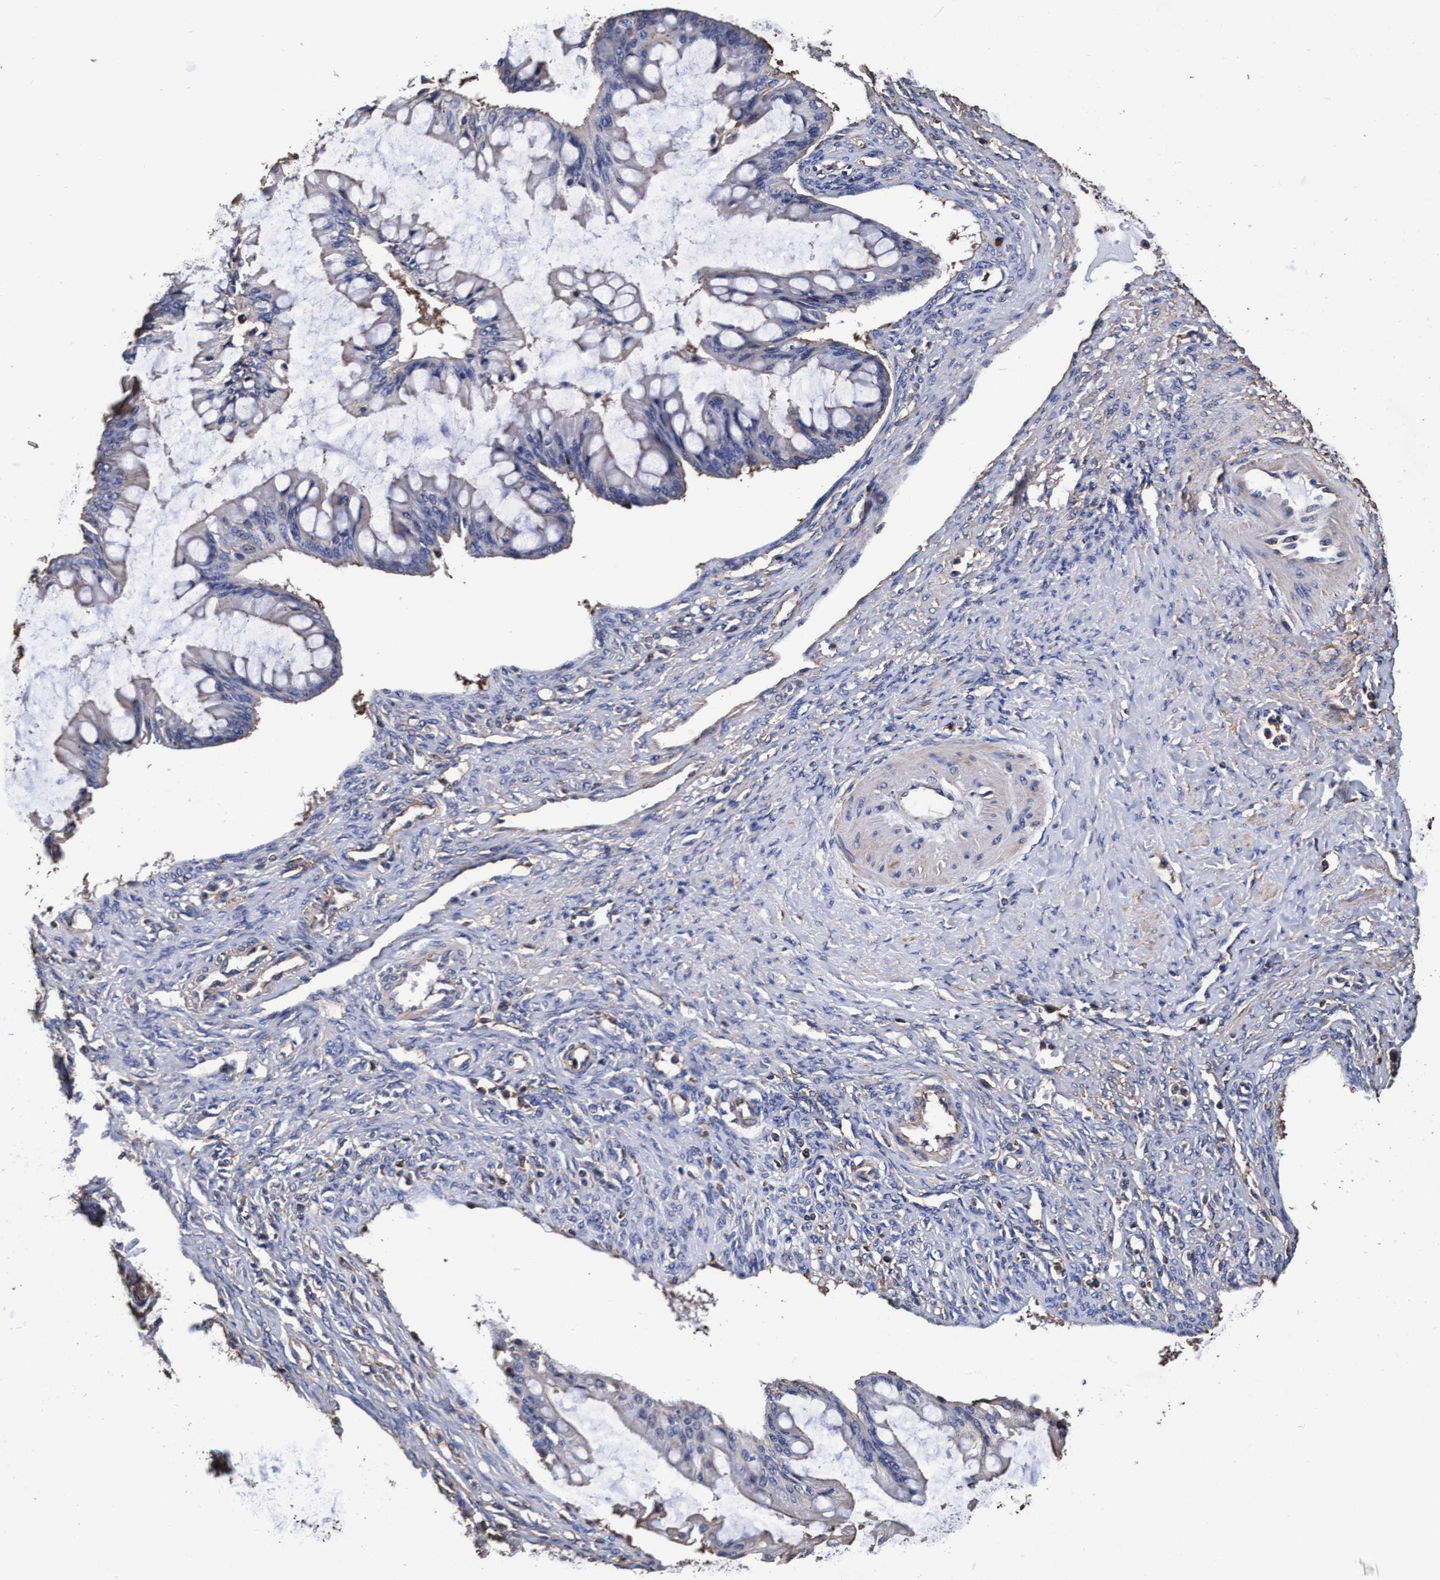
{"staining": {"intensity": "weak", "quantity": "25%-75%", "location": "cytoplasmic/membranous"}, "tissue": "ovarian cancer", "cell_type": "Tumor cells", "image_type": "cancer", "snomed": [{"axis": "morphology", "description": "Cystadenocarcinoma, mucinous, NOS"}, {"axis": "topography", "description": "Ovary"}], "caption": "Human ovarian cancer (mucinous cystadenocarcinoma) stained with a brown dye exhibits weak cytoplasmic/membranous positive positivity in about 25%-75% of tumor cells.", "gene": "GRHPR", "patient": {"sex": "female", "age": 73}}